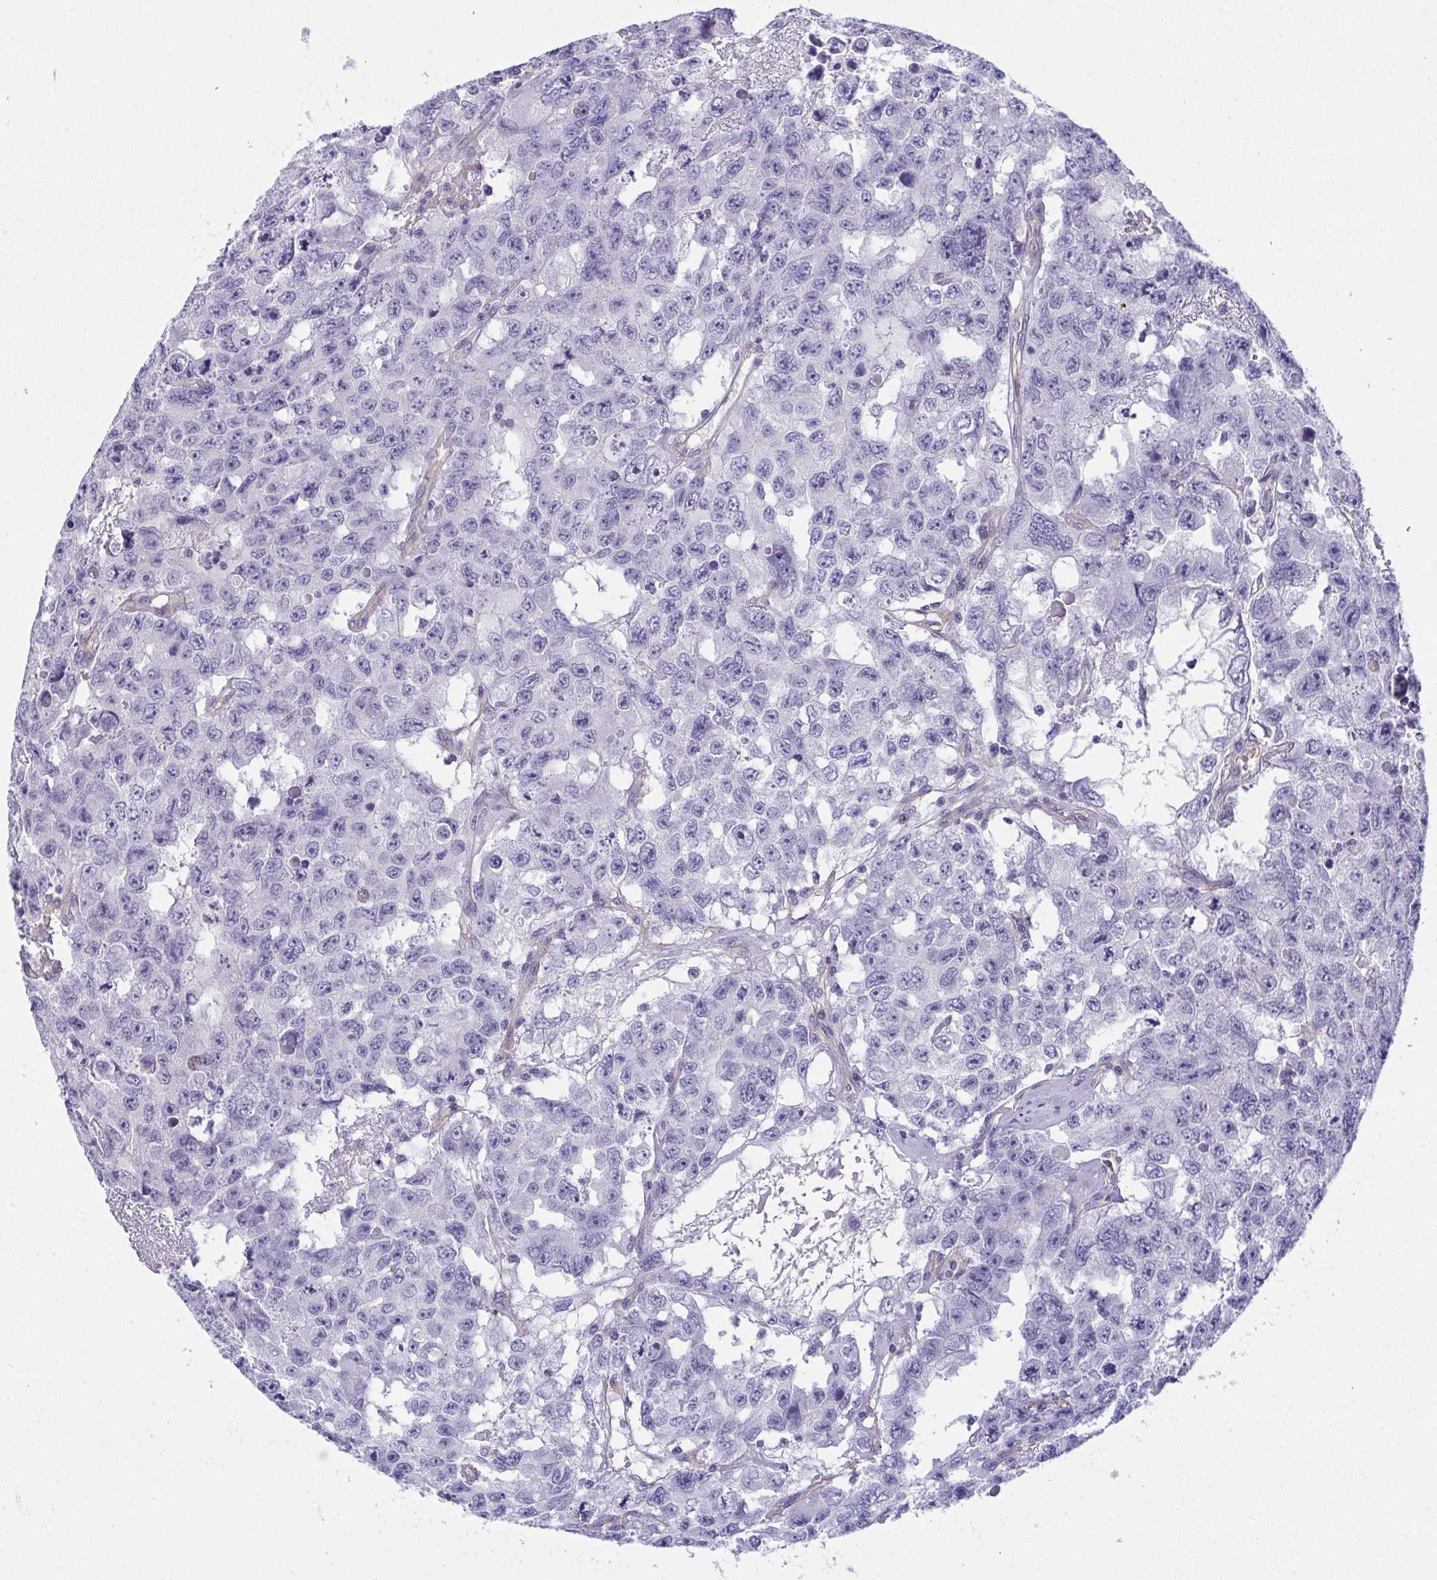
{"staining": {"intensity": "negative", "quantity": "none", "location": "none"}, "tissue": "testis cancer", "cell_type": "Tumor cells", "image_type": "cancer", "snomed": [{"axis": "morphology", "description": "Seminoma, NOS"}, {"axis": "topography", "description": "Testis"}], "caption": "A micrograph of human testis cancer is negative for staining in tumor cells.", "gene": "MYL12A", "patient": {"sex": "male", "age": 26}}